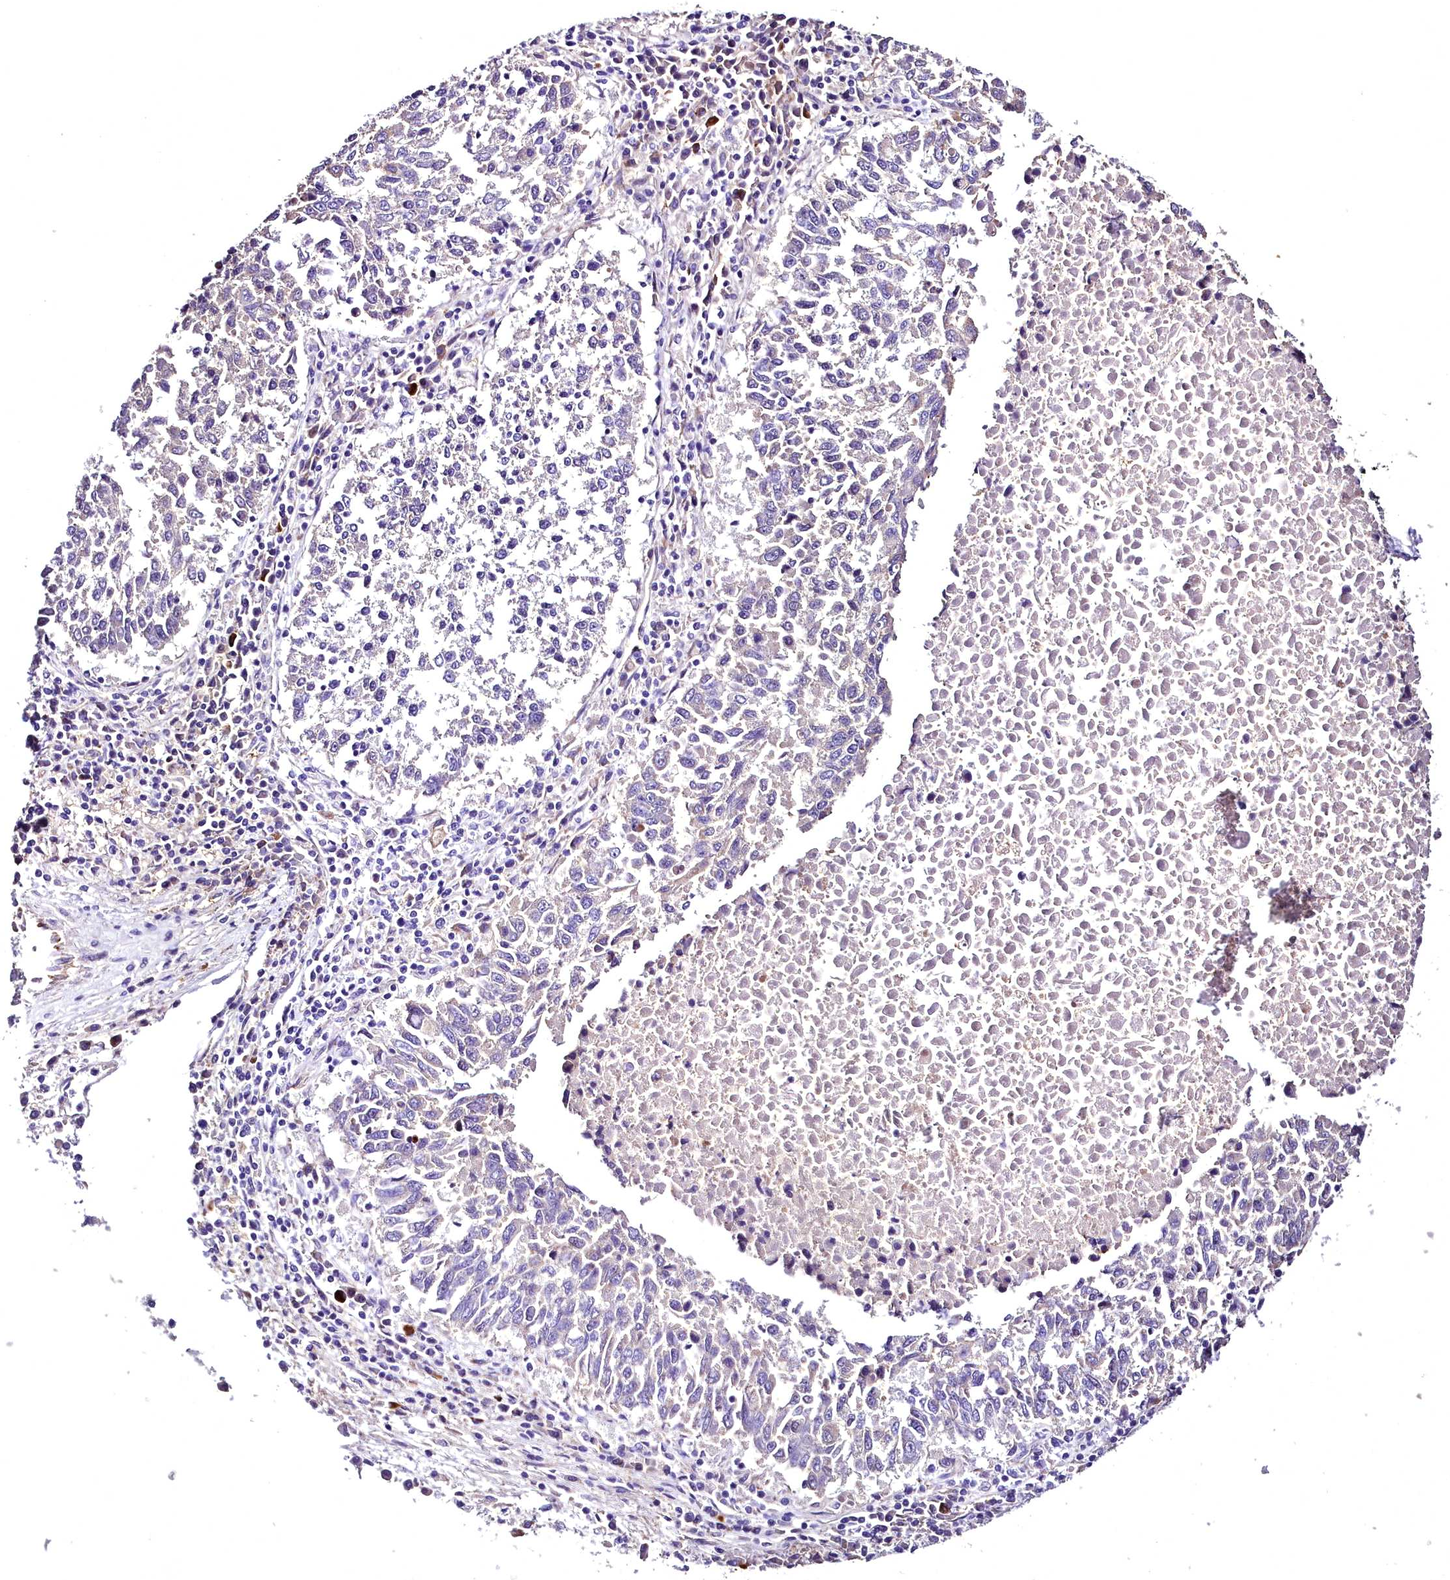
{"staining": {"intensity": "negative", "quantity": "none", "location": "none"}, "tissue": "lung cancer", "cell_type": "Tumor cells", "image_type": "cancer", "snomed": [{"axis": "morphology", "description": "Squamous cell carcinoma, NOS"}, {"axis": "topography", "description": "Lung"}], "caption": "High magnification brightfield microscopy of lung squamous cell carcinoma stained with DAB (3,3'-diaminobenzidine) (brown) and counterstained with hematoxylin (blue): tumor cells show no significant expression.", "gene": "MS4A18", "patient": {"sex": "male", "age": 73}}